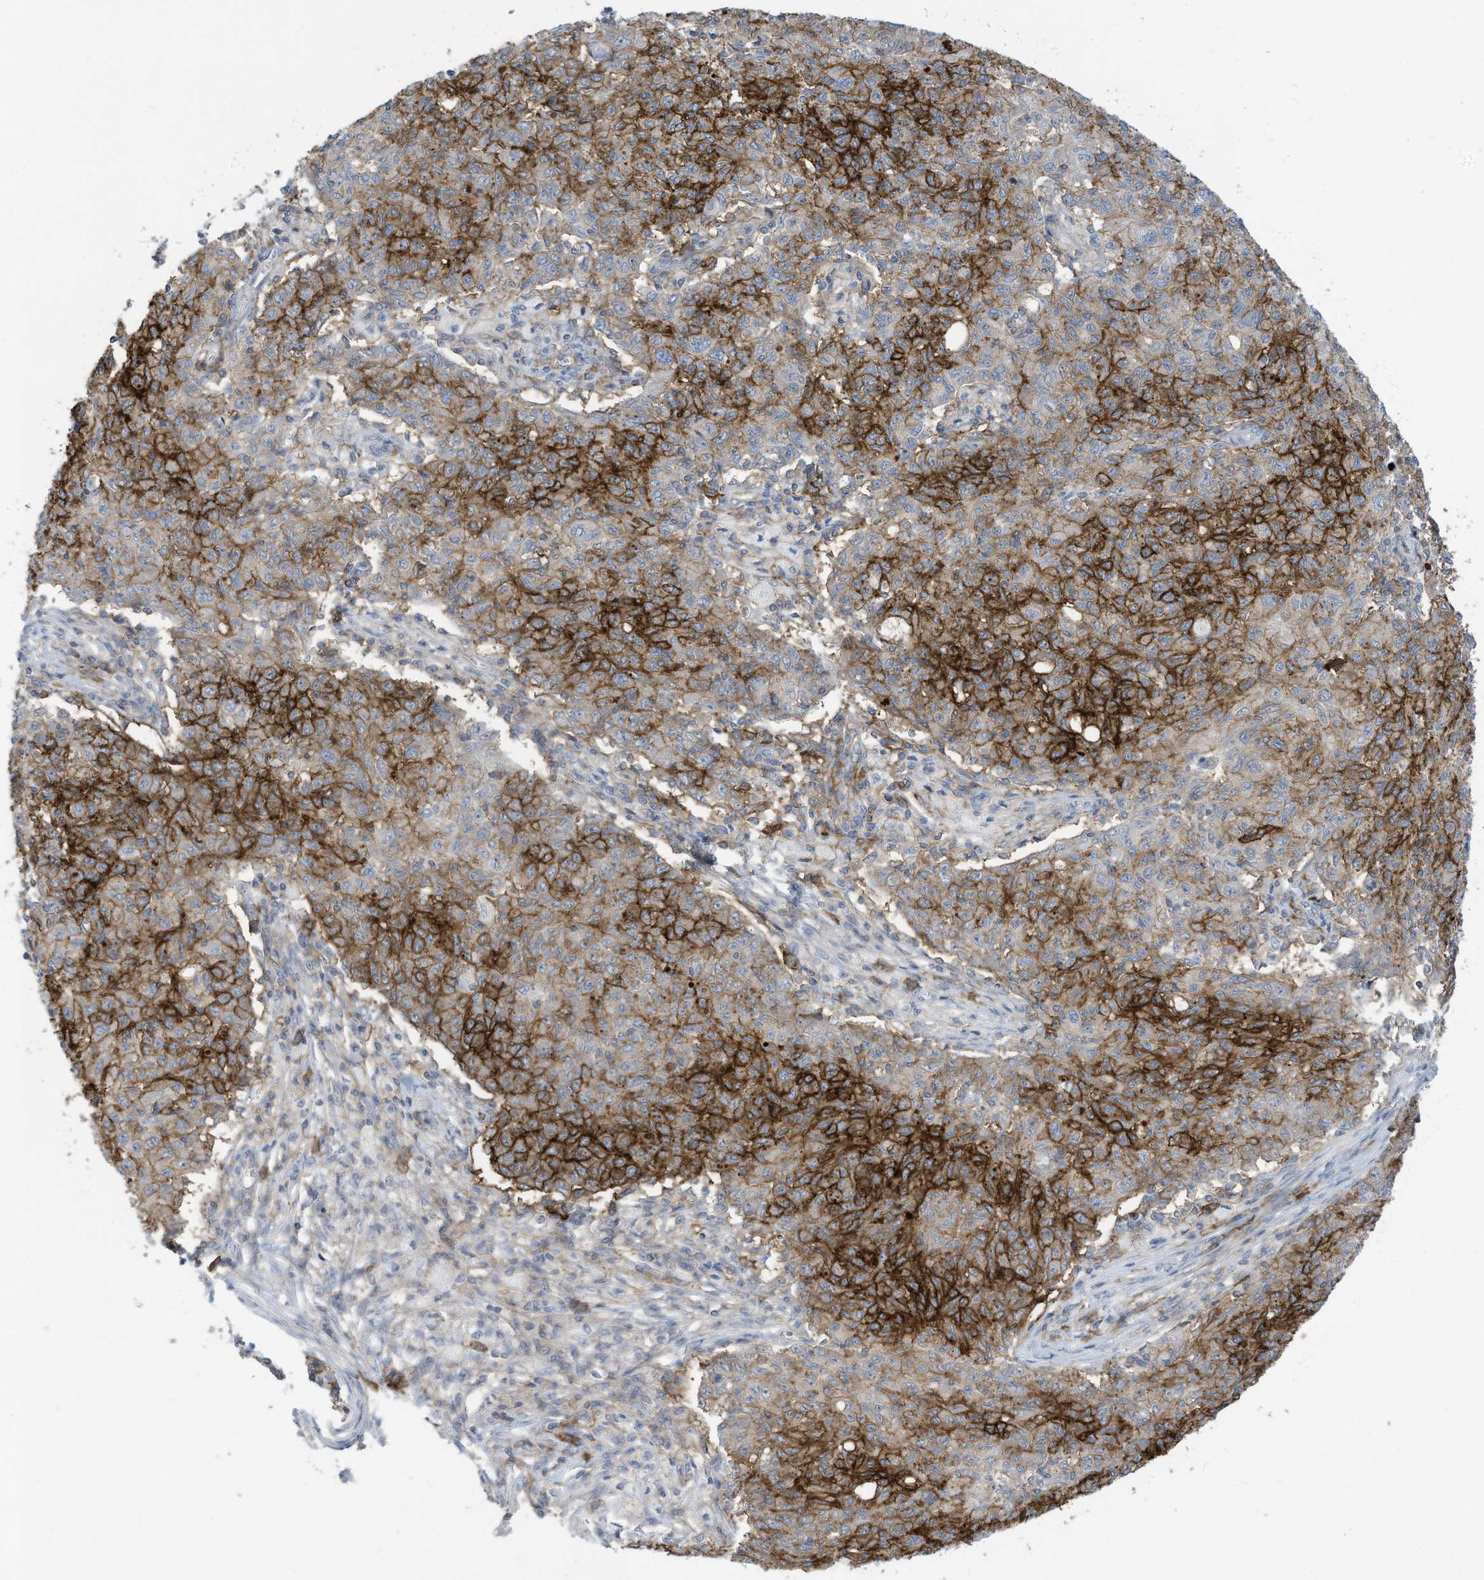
{"staining": {"intensity": "strong", "quantity": ">75%", "location": "cytoplasmic/membranous"}, "tissue": "ovarian cancer", "cell_type": "Tumor cells", "image_type": "cancer", "snomed": [{"axis": "morphology", "description": "Carcinoma, endometroid"}, {"axis": "topography", "description": "Ovary"}], "caption": "Ovarian cancer stained with DAB IHC demonstrates high levels of strong cytoplasmic/membranous staining in about >75% of tumor cells.", "gene": "SLC1A5", "patient": {"sex": "female", "age": 42}}